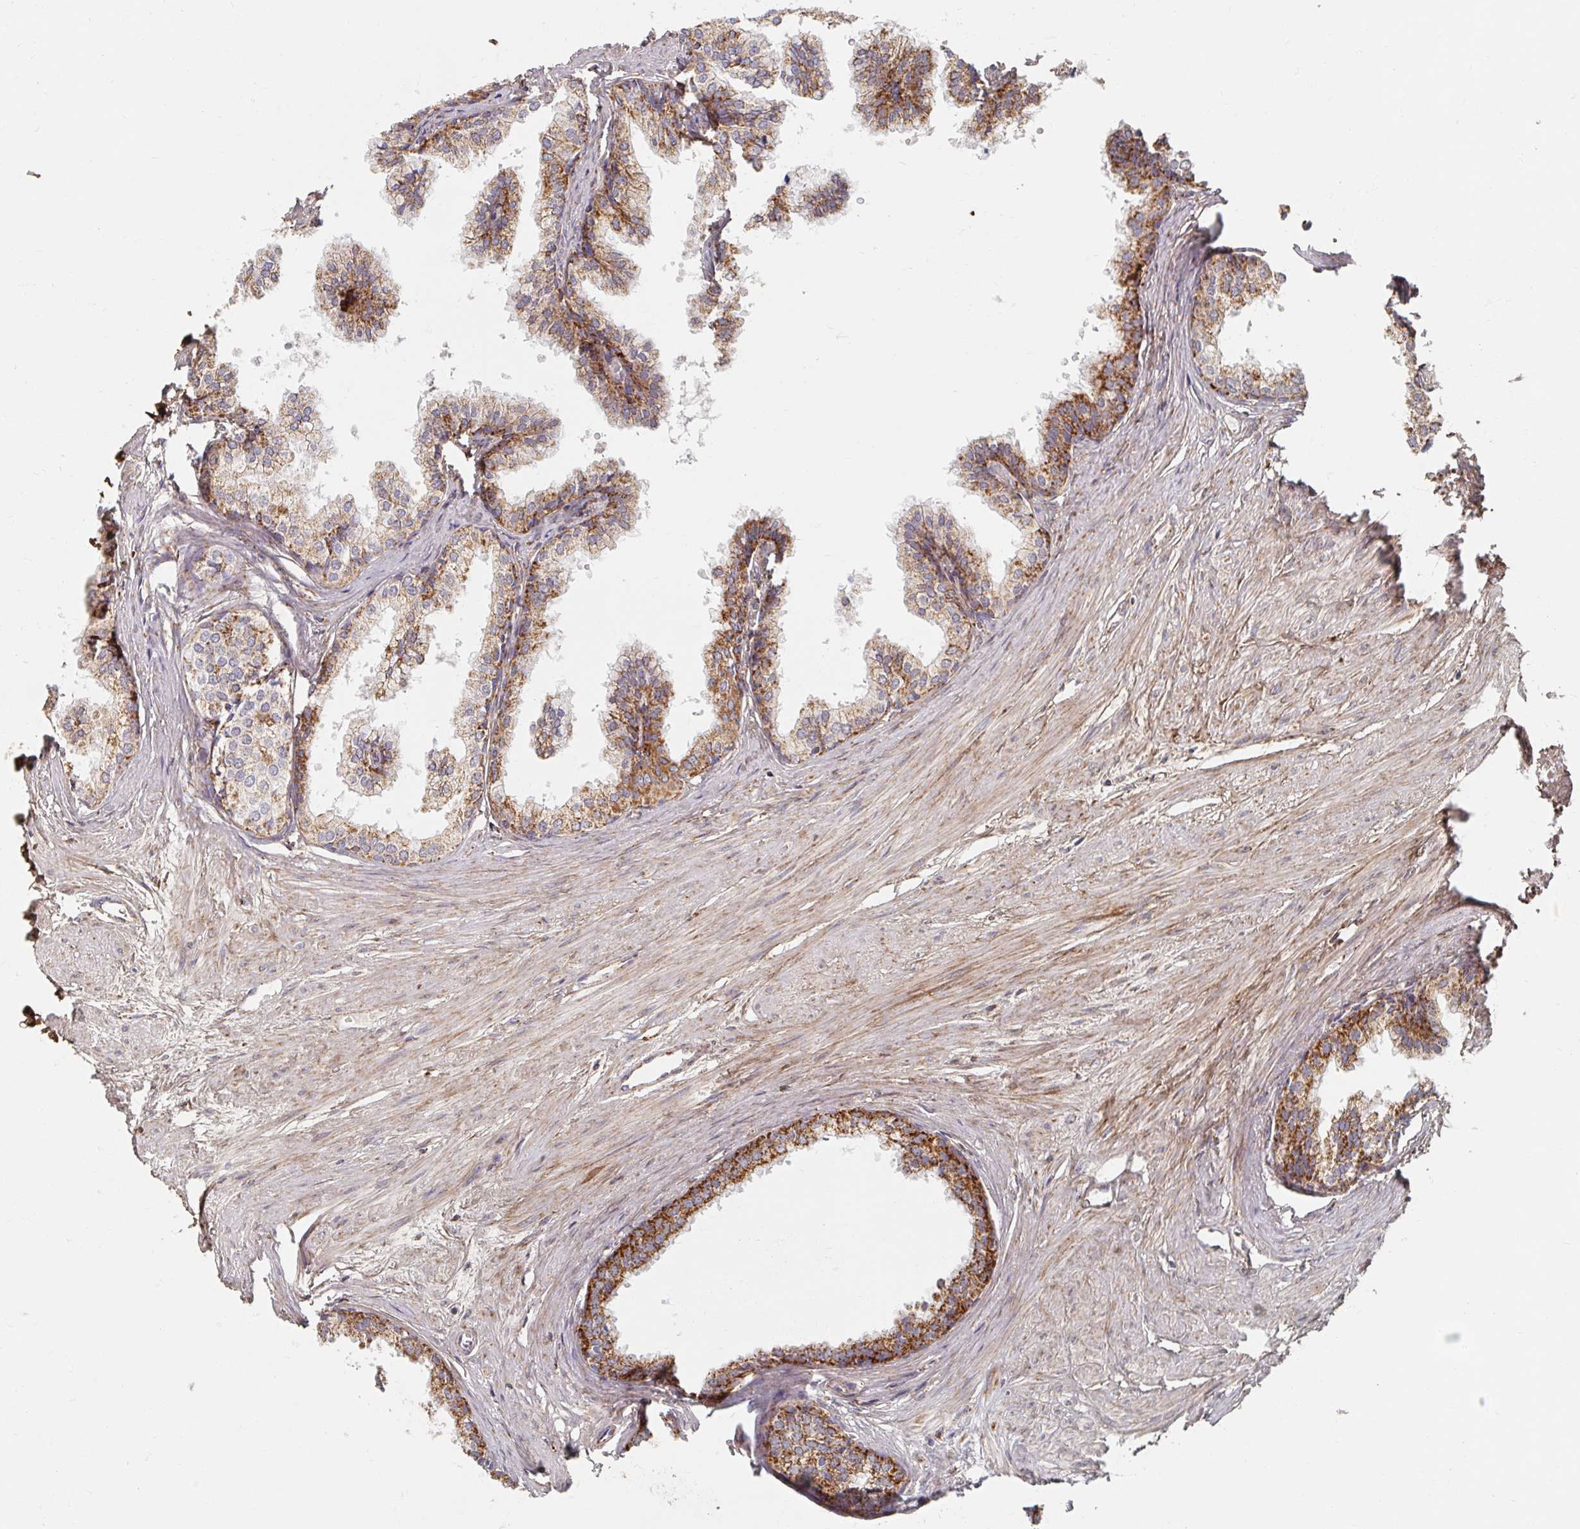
{"staining": {"intensity": "moderate", "quantity": ">75%", "location": "cytoplasmic/membranous"}, "tissue": "prostate", "cell_type": "Glandular cells", "image_type": "normal", "snomed": [{"axis": "morphology", "description": "Normal tissue, NOS"}, {"axis": "topography", "description": "Prostate"}, {"axis": "topography", "description": "Peripheral nerve tissue"}], "caption": "Unremarkable prostate displays moderate cytoplasmic/membranous positivity in about >75% of glandular cells.", "gene": "MAVS", "patient": {"sex": "male", "age": 55}}